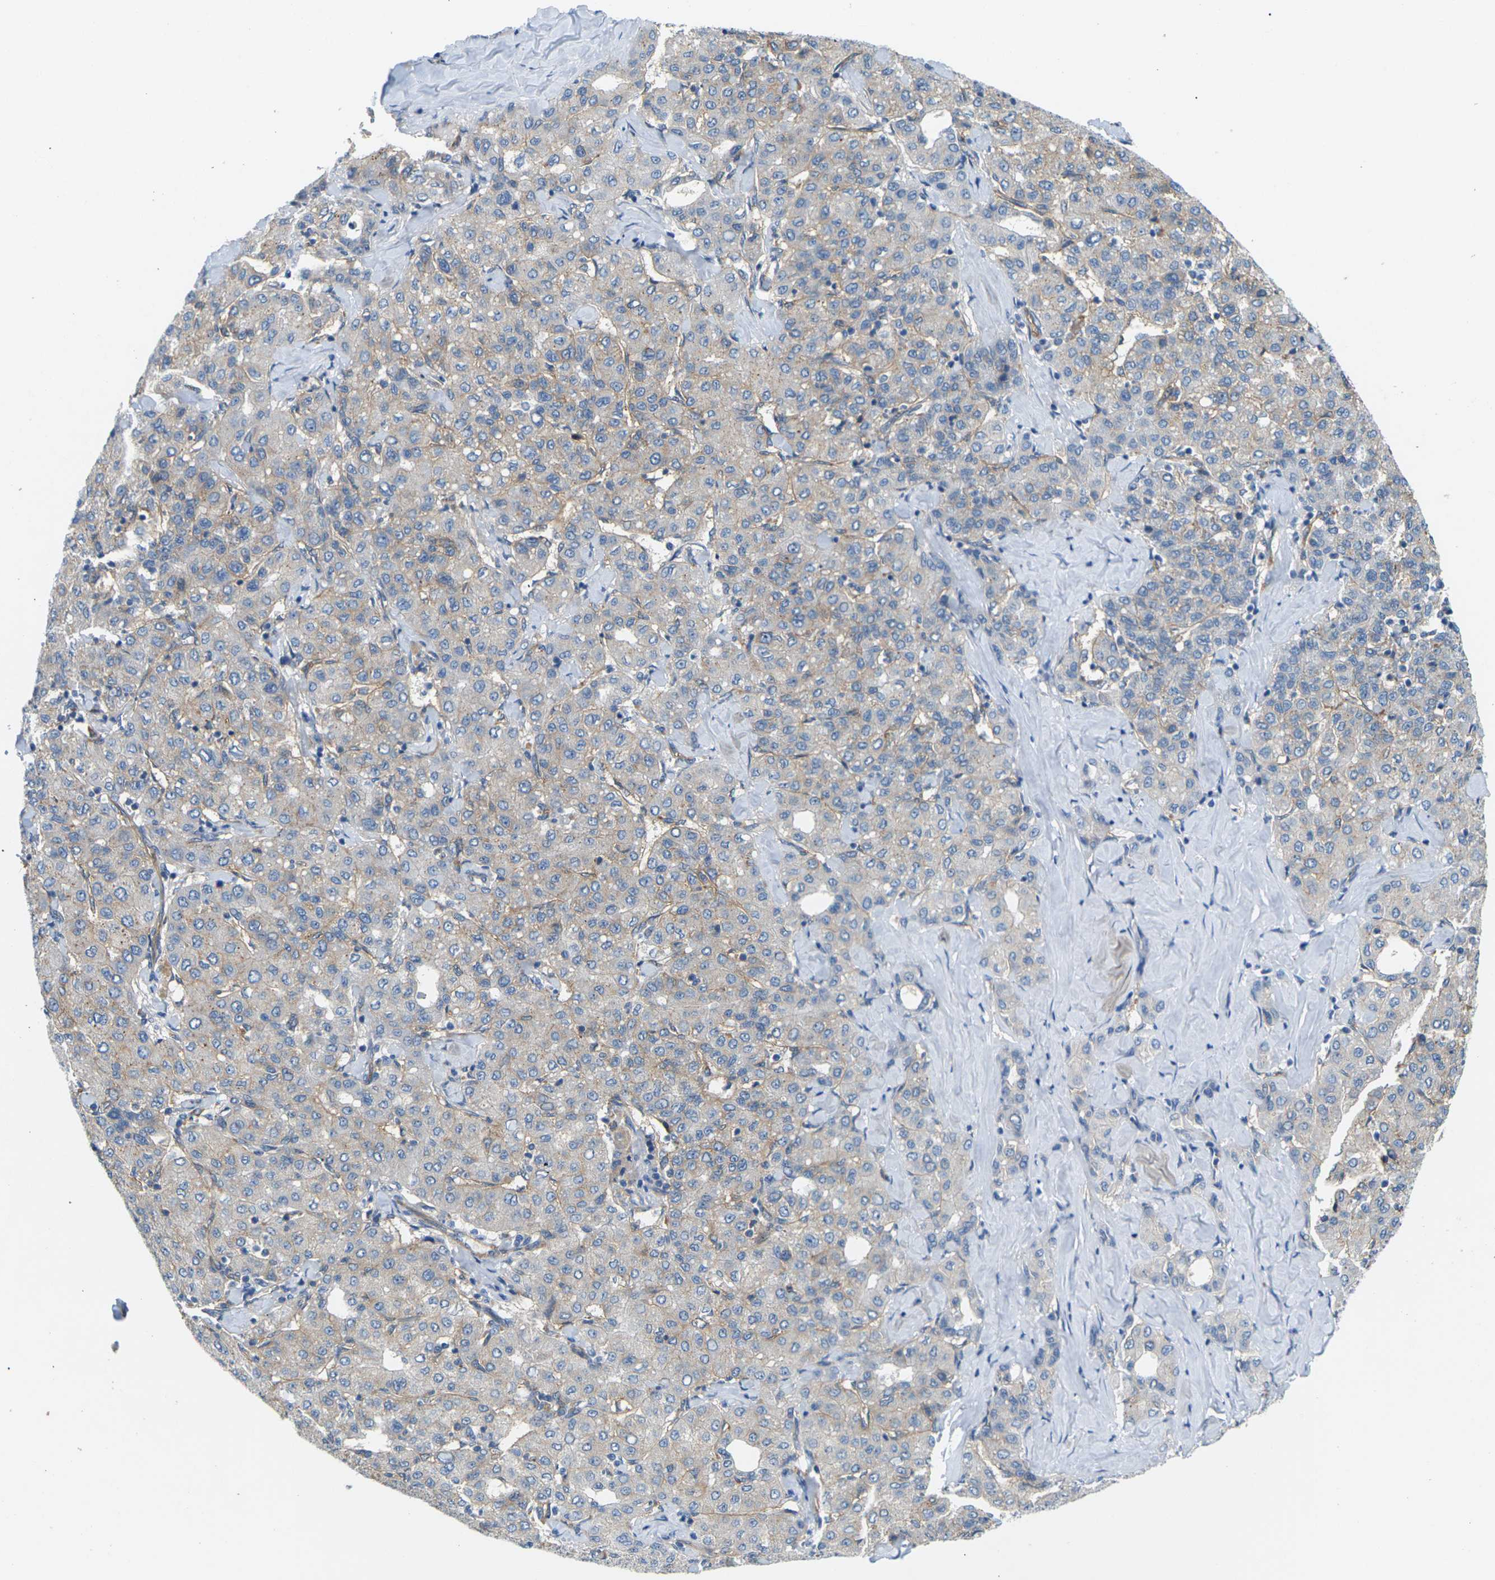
{"staining": {"intensity": "weak", "quantity": ">75%", "location": "cytoplasmic/membranous"}, "tissue": "liver cancer", "cell_type": "Tumor cells", "image_type": "cancer", "snomed": [{"axis": "morphology", "description": "Carcinoma, Hepatocellular, NOS"}, {"axis": "topography", "description": "Liver"}], "caption": "A high-resolution photomicrograph shows IHC staining of hepatocellular carcinoma (liver), which exhibits weak cytoplasmic/membranous positivity in about >75% of tumor cells. (IHC, brightfield microscopy, high magnification).", "gene": "ITGA5", "patient": {"sex": "male", "age": 65}}